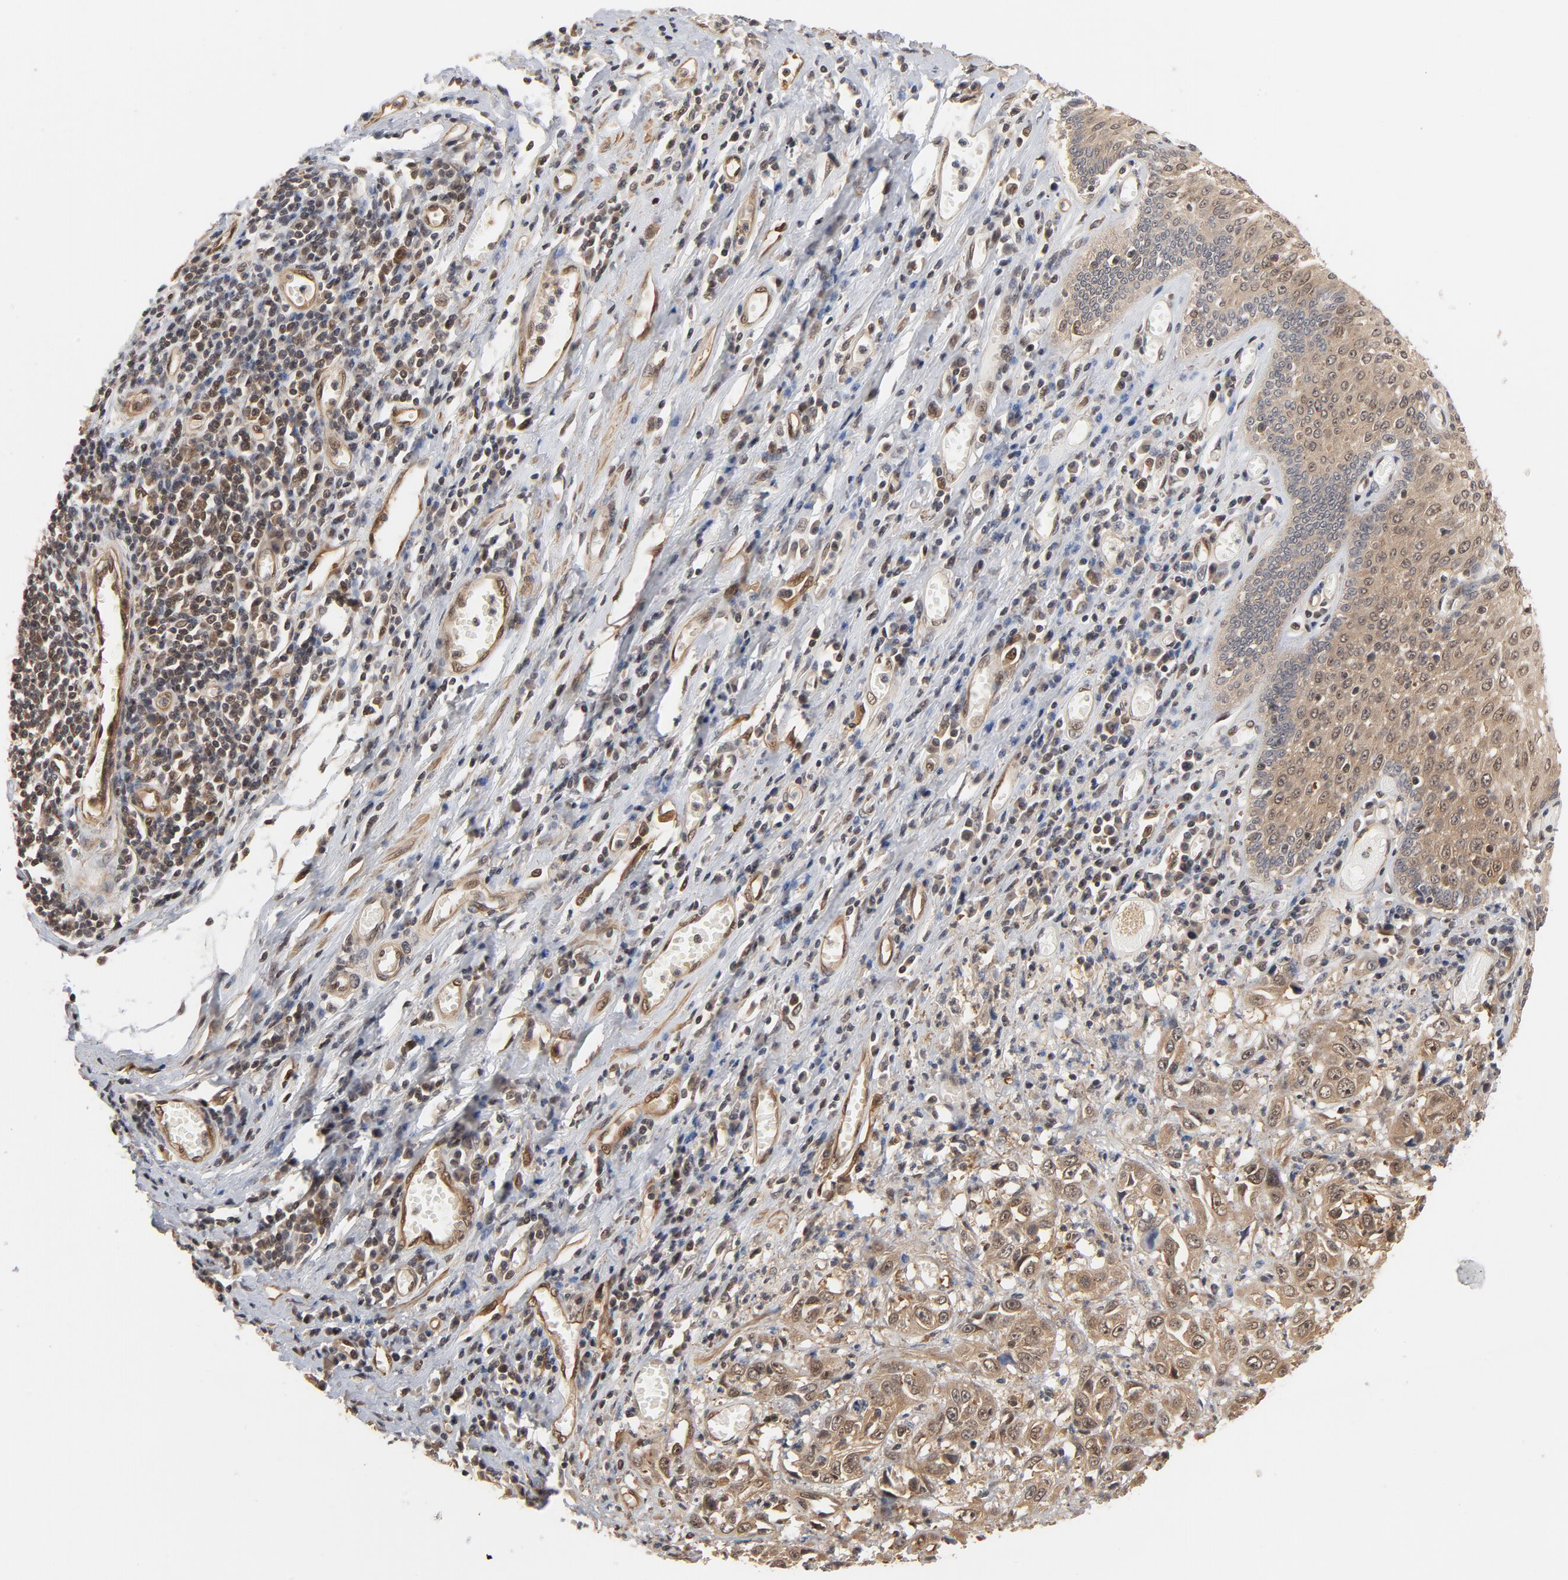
{"staining": {"intensity": "moderate", "quantity": ">75%", "location": "cytoplasmic/membranous,nuclear"}, "tissue": "esophagus", "cell_type": "Squamous epithelial cells", "image_type": "normal", "snomed": [{"axis": "morphology", "description": "Normal tissue, NOS"}, {"axis": "topography", "description": "Esophagus"}], "caption": "Esophagus stained with immunohistochemistry (IHC) displays moderate cytoplasmic/membranous,nuclear expression in about >75% of squamous epithelial cells. (Brightfield microscopy of DAB IHC at high magnification).", "gene": "CDC37", "patient": {"sex": "male", "age": 65}}